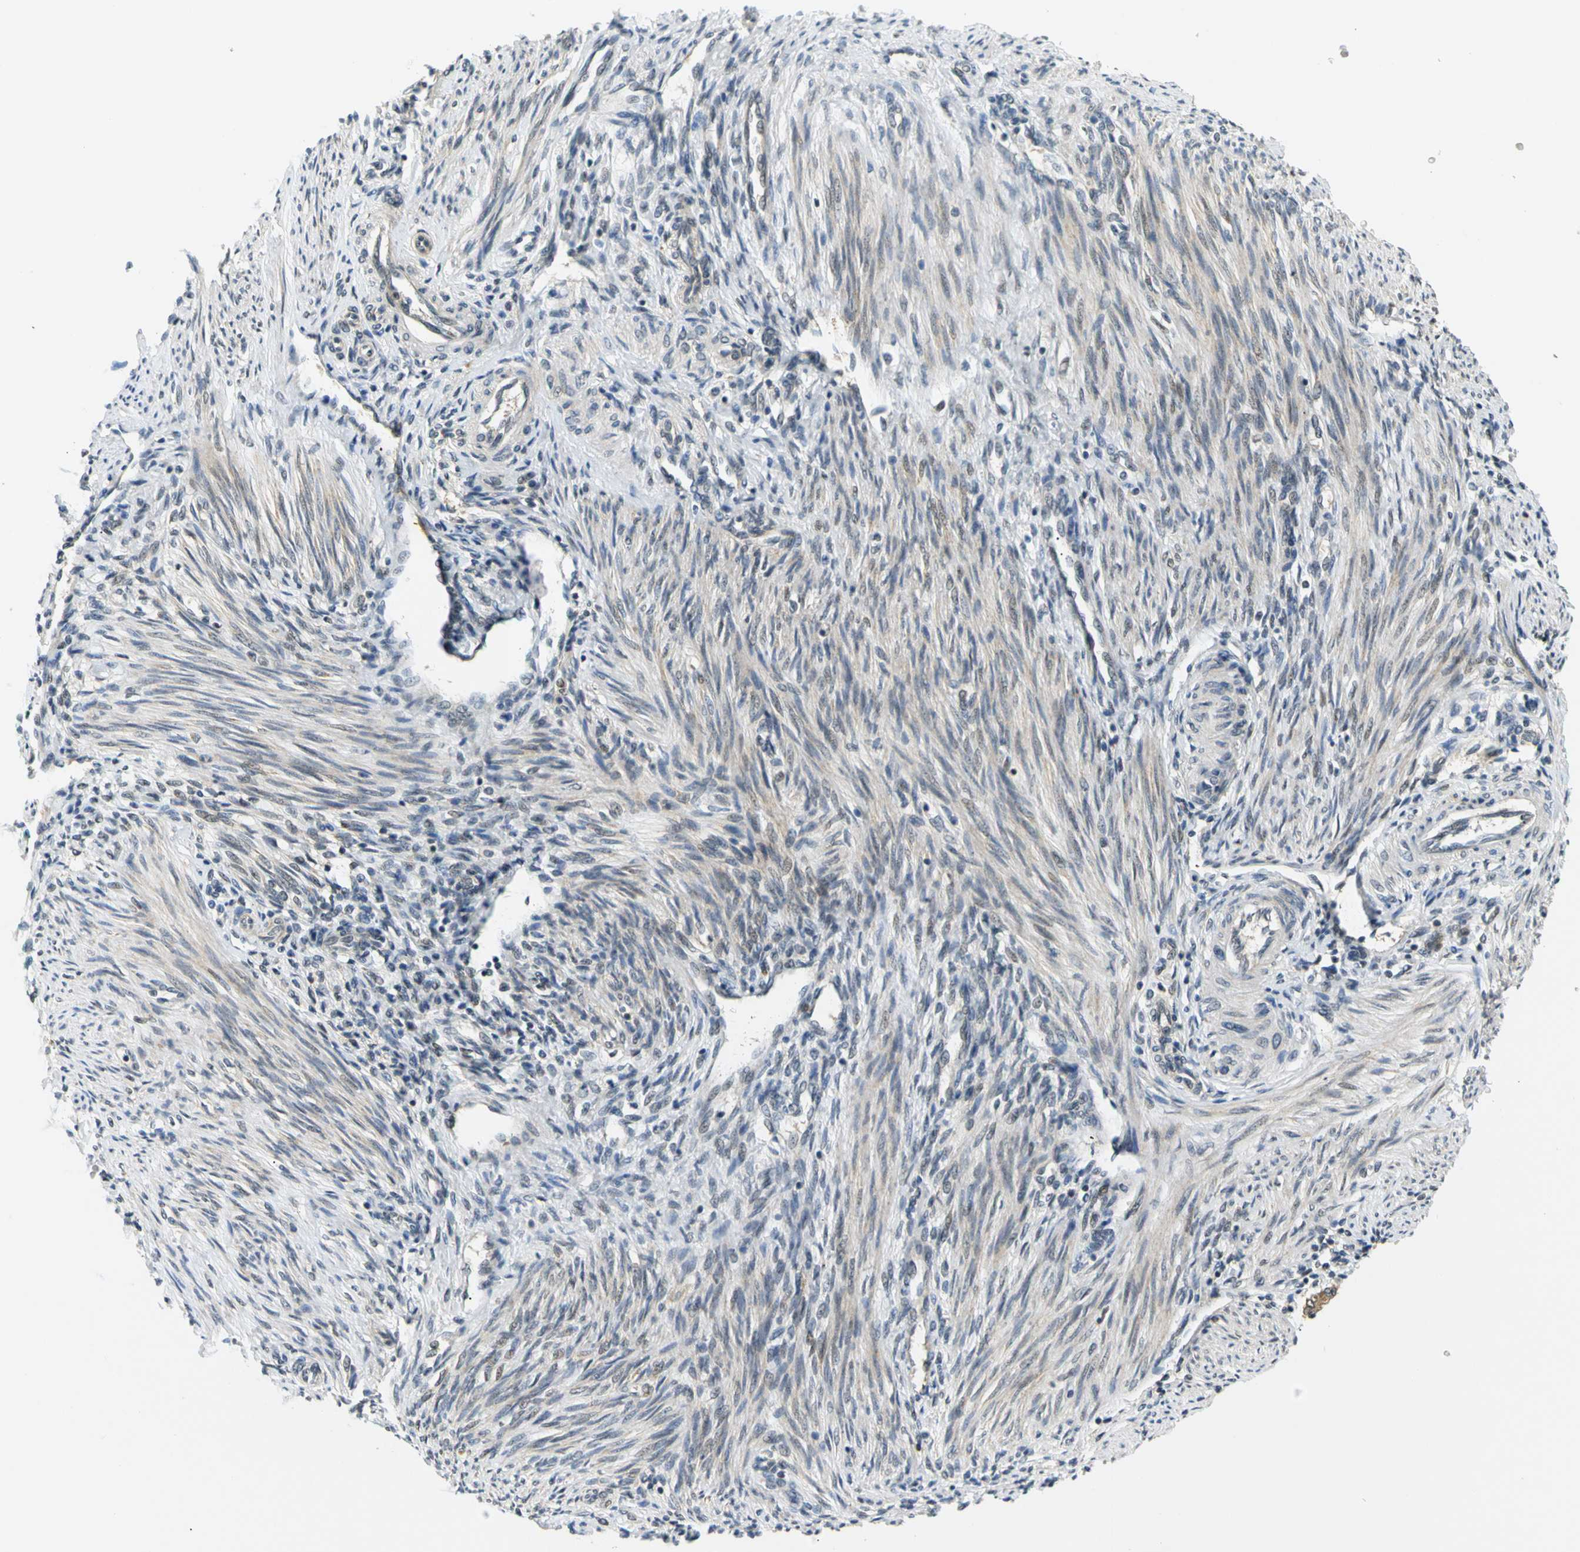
{"staining": {"intensity": "moderate", "quantity": "25%-75%", "location": "nuclear"}, "tissue": "endometrium", "cell_type": "Cells in endometrial stroma", "image_type": "normal", "snomed": [{"axis": "morphology", "description": "Normal tissue, NOS"}, {"axis": "topography", "description": "Endometrium"}], "caption": "High-magnification brightfield microscopy of normal endometrium stained with DAB (brown) and counterstained with hematoxylin (blue). cells in endometrial stroma exhibit moderate nuclear positivity is appreciated in approximately25%-75% of cells. (Brightfield microscopy of DAB IHC at high magnification).", "gene": "SKP1", "patient": {"sex": "female", "age": 42}}